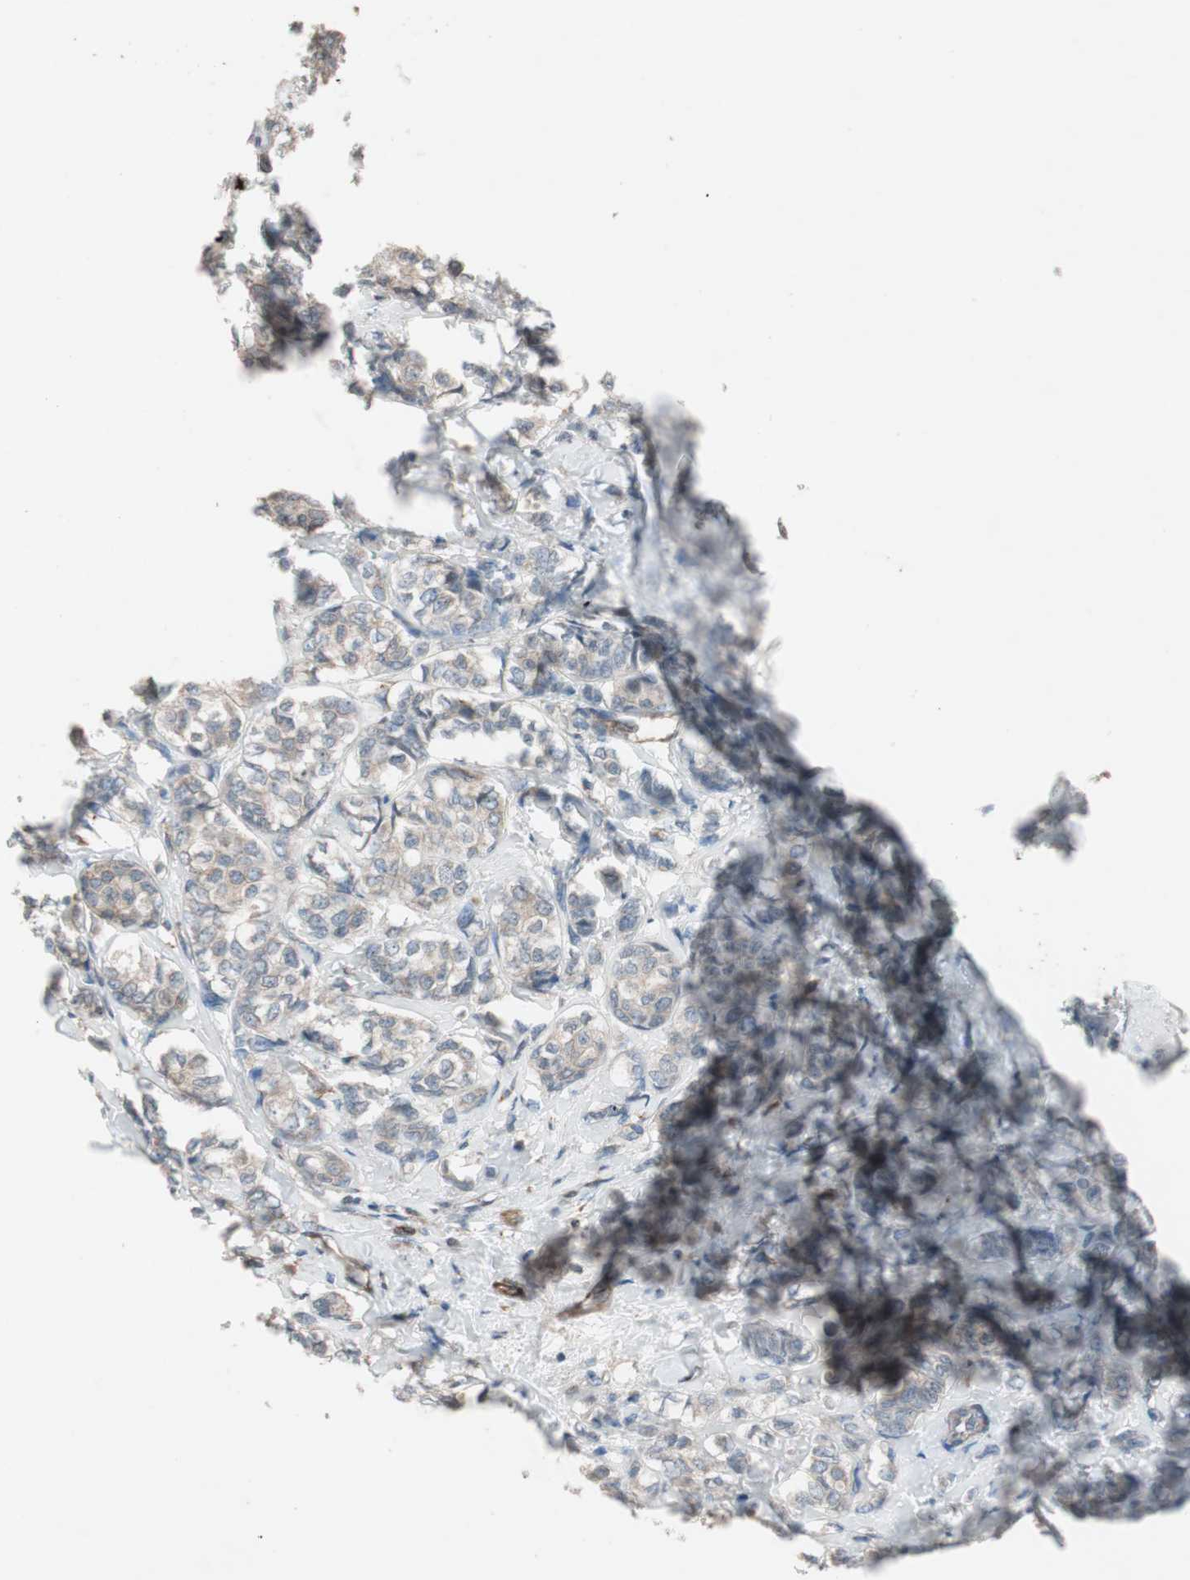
{"staining": {"intensity": "moderate", "quantity": ">75%", "location": "cytoplasmic/membranous"}, "tissue": "breast cancer", "cell_type": "Tumor cells", "image_type": "cancer", "snomed": [{"axis": "morphology", "description": "Lobular carcinoma"}, {"axis": "topography", "description": "Breast"}], "caption": "Tumor cells exhibit moderate cytoplasmic/membranous expression in about >75% of cells in breast cancer (lobular carcinoma). Nuclei are stained in blue.", "gene": "STAB1", "patient": {"sex": "female", "age": 60}}